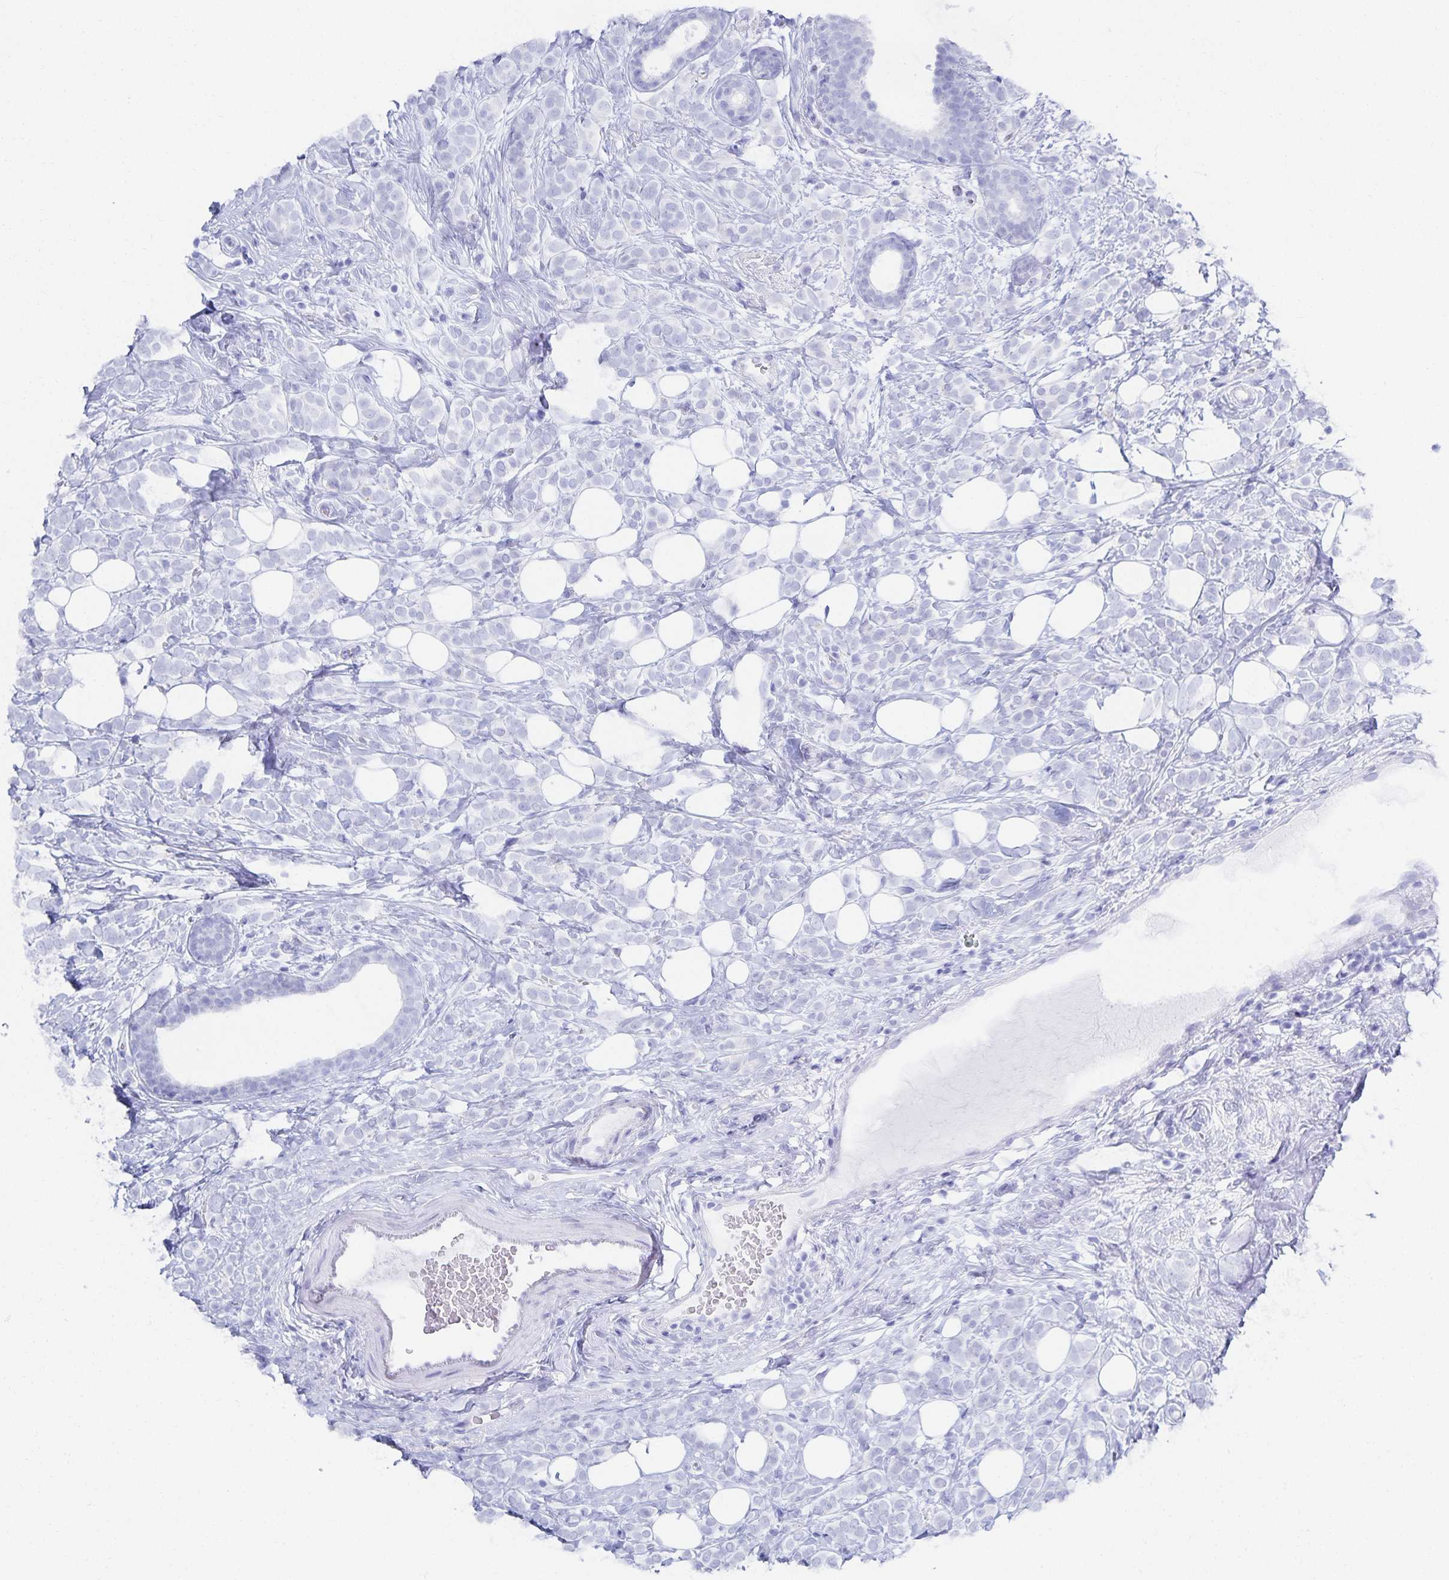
{"staining": {"intensity": "negative", "quantity": "none", "location": "none"}, "tissue": "breast cancer", "cell_type": "Tumor cells", "image_type": "cancer", "snomed": [{"axis": "morphology", "description": "Lobular carcinoma"}, {"axis": "topography", "description": "Breast"}], "caption": "High power microscopy micrograph of an immunohistochemistry (IHC) micrograph of lobular carcinoma (breast), revealing no significant expression in tumor cells.", "gene": "SNTN", "patient": {"sex": "female", "age": 49}}